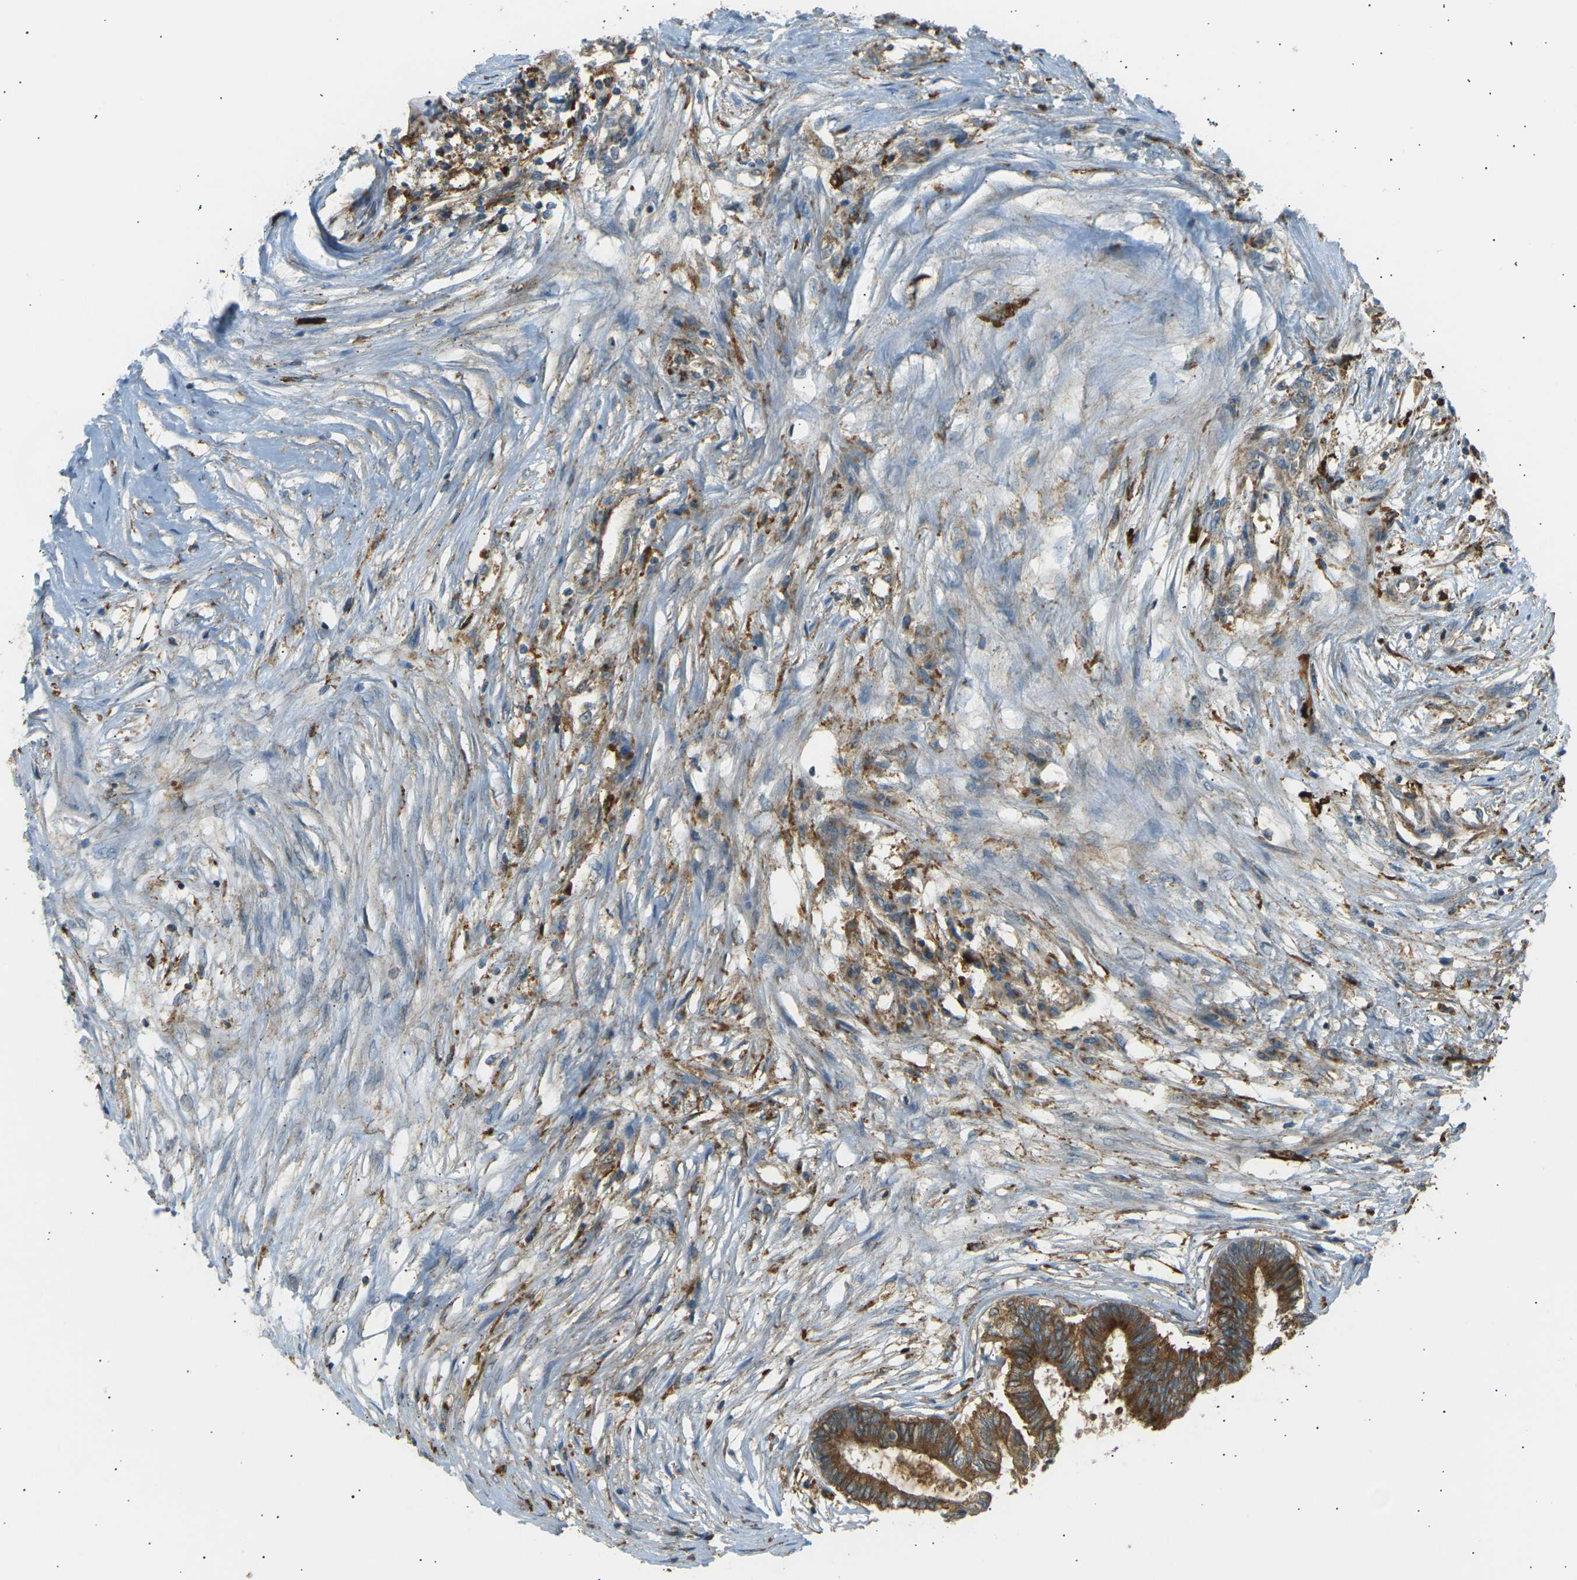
{"staining": {"intensity": "strong", "quantity": ">75%", "location": "cytoplasmic/membranous"}, "tissue": "colorectal cancer", "cell_type": "Tumor cells", "image_type": "cancer", "snomed": [{"axis": "morphology", "description": "Adenocarcinoma, NOS"}, {"axis": "topography", "description": "Rectum"}], "caption": "Protein staining of adenocarcinoma (colorectal) tissue shows strong cytoplasmic/membranous positivity in about >75% of tumor cells. The staining was performed using DAB (3,3'-diaminobenzidine) to visualize the protein expression in brown, while the nuclei were stained in blue with hematoxylin (Magnification: 20x).", "gene": "CDK17", "patient": {"sex": "male", "age": 63}}